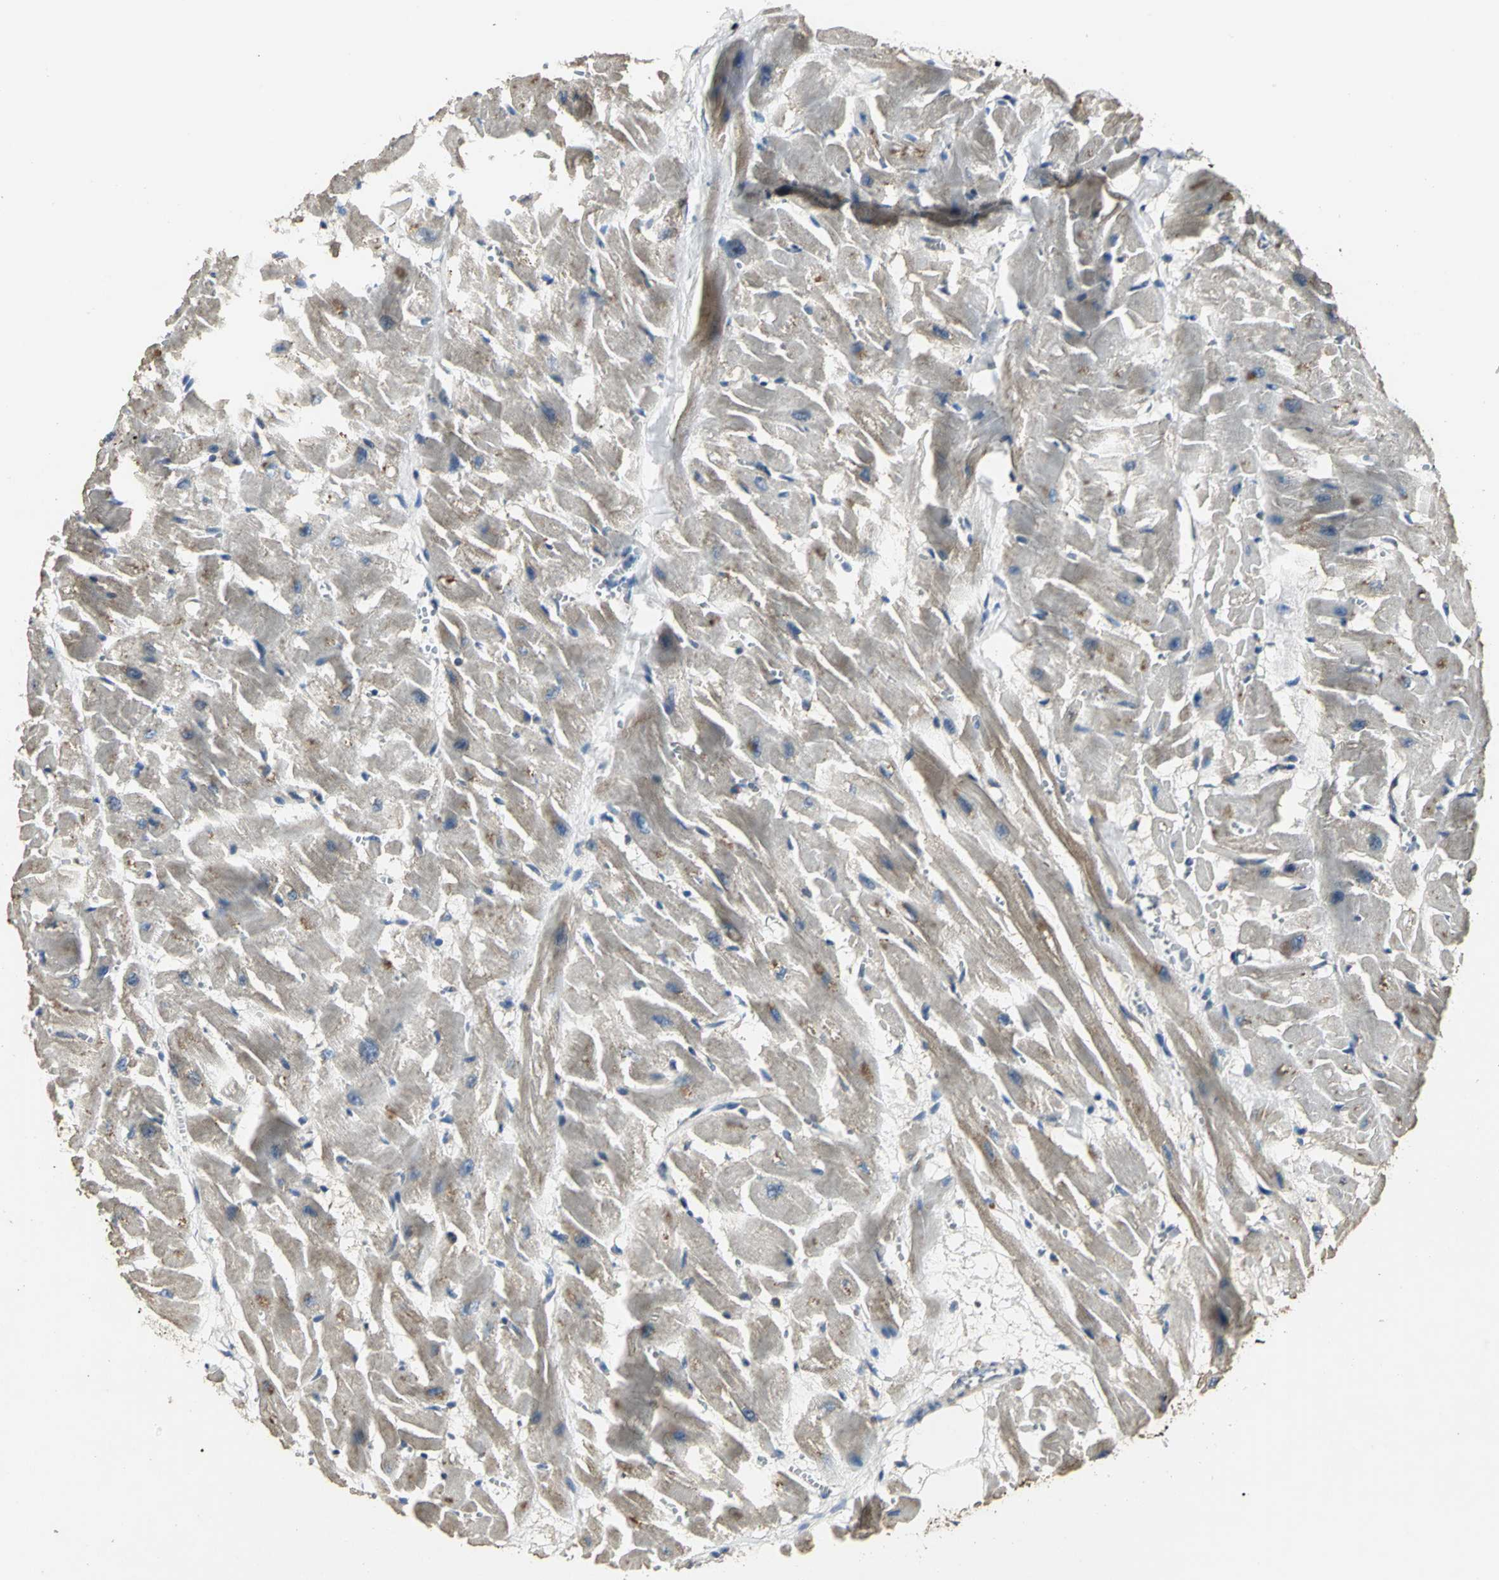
{"staining": {"intensity": "moderate", "quantity": ">75%", "location": "cytoplasmic/membranous"}, "tissue": "heart muscle", "cell_type": "Cardiomyocytes", "image_type": "normal", "snomed": [{"axis": "morphology", "description": "Normal tissue, NOS"}, {"axis": "topography", "description": "Heart"}], "caption": "About >75% of cardiomyocytes in benign human heart muscle demonstrate moderate cytoplasmic/membranous protein expression as visualized by brown immunohistochemical staining.", "gene": "IRF3", "patient": {"sex": "female", "age": 19}}